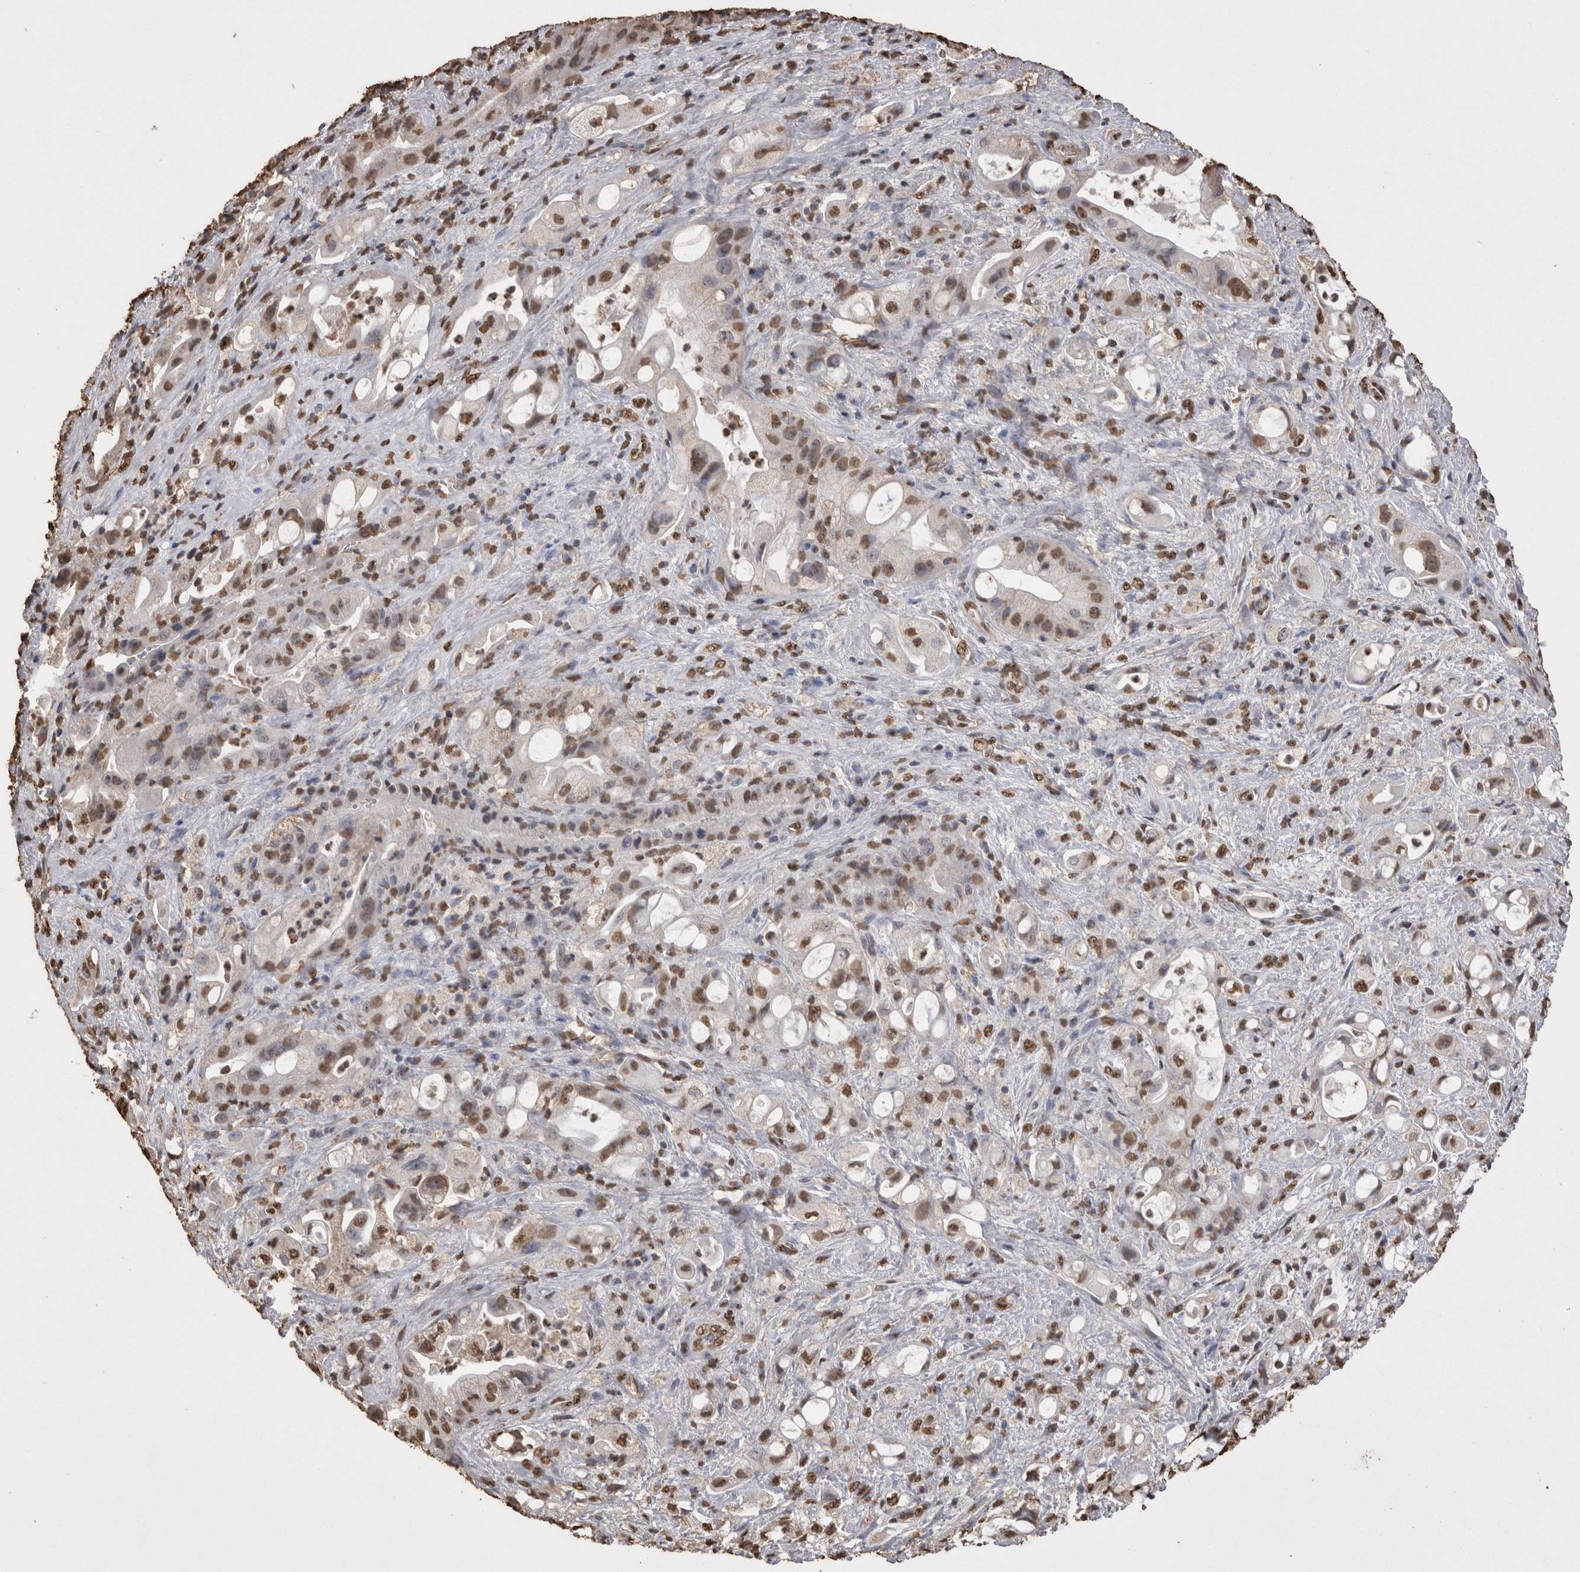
{"staining": {"intensity": "moderate", "quantity": ">75%", "location": "nuclear"}, "tissue": "pancreatic cancer", "cell_type": "Tumor cells", "image_type": "cancer", "snomed": [{"axis": "morphology", "description": "Adenocarcinoma, NOS"}, {"axis": "topography", "description": "Pancreas"}], "caption": "Pancreatic adenocarcinoma stained with a protein marker demonstrates moderate staining in tumor cells.", "gene": "POU5F1", "patient": {"sex": "male", "age": 79}}